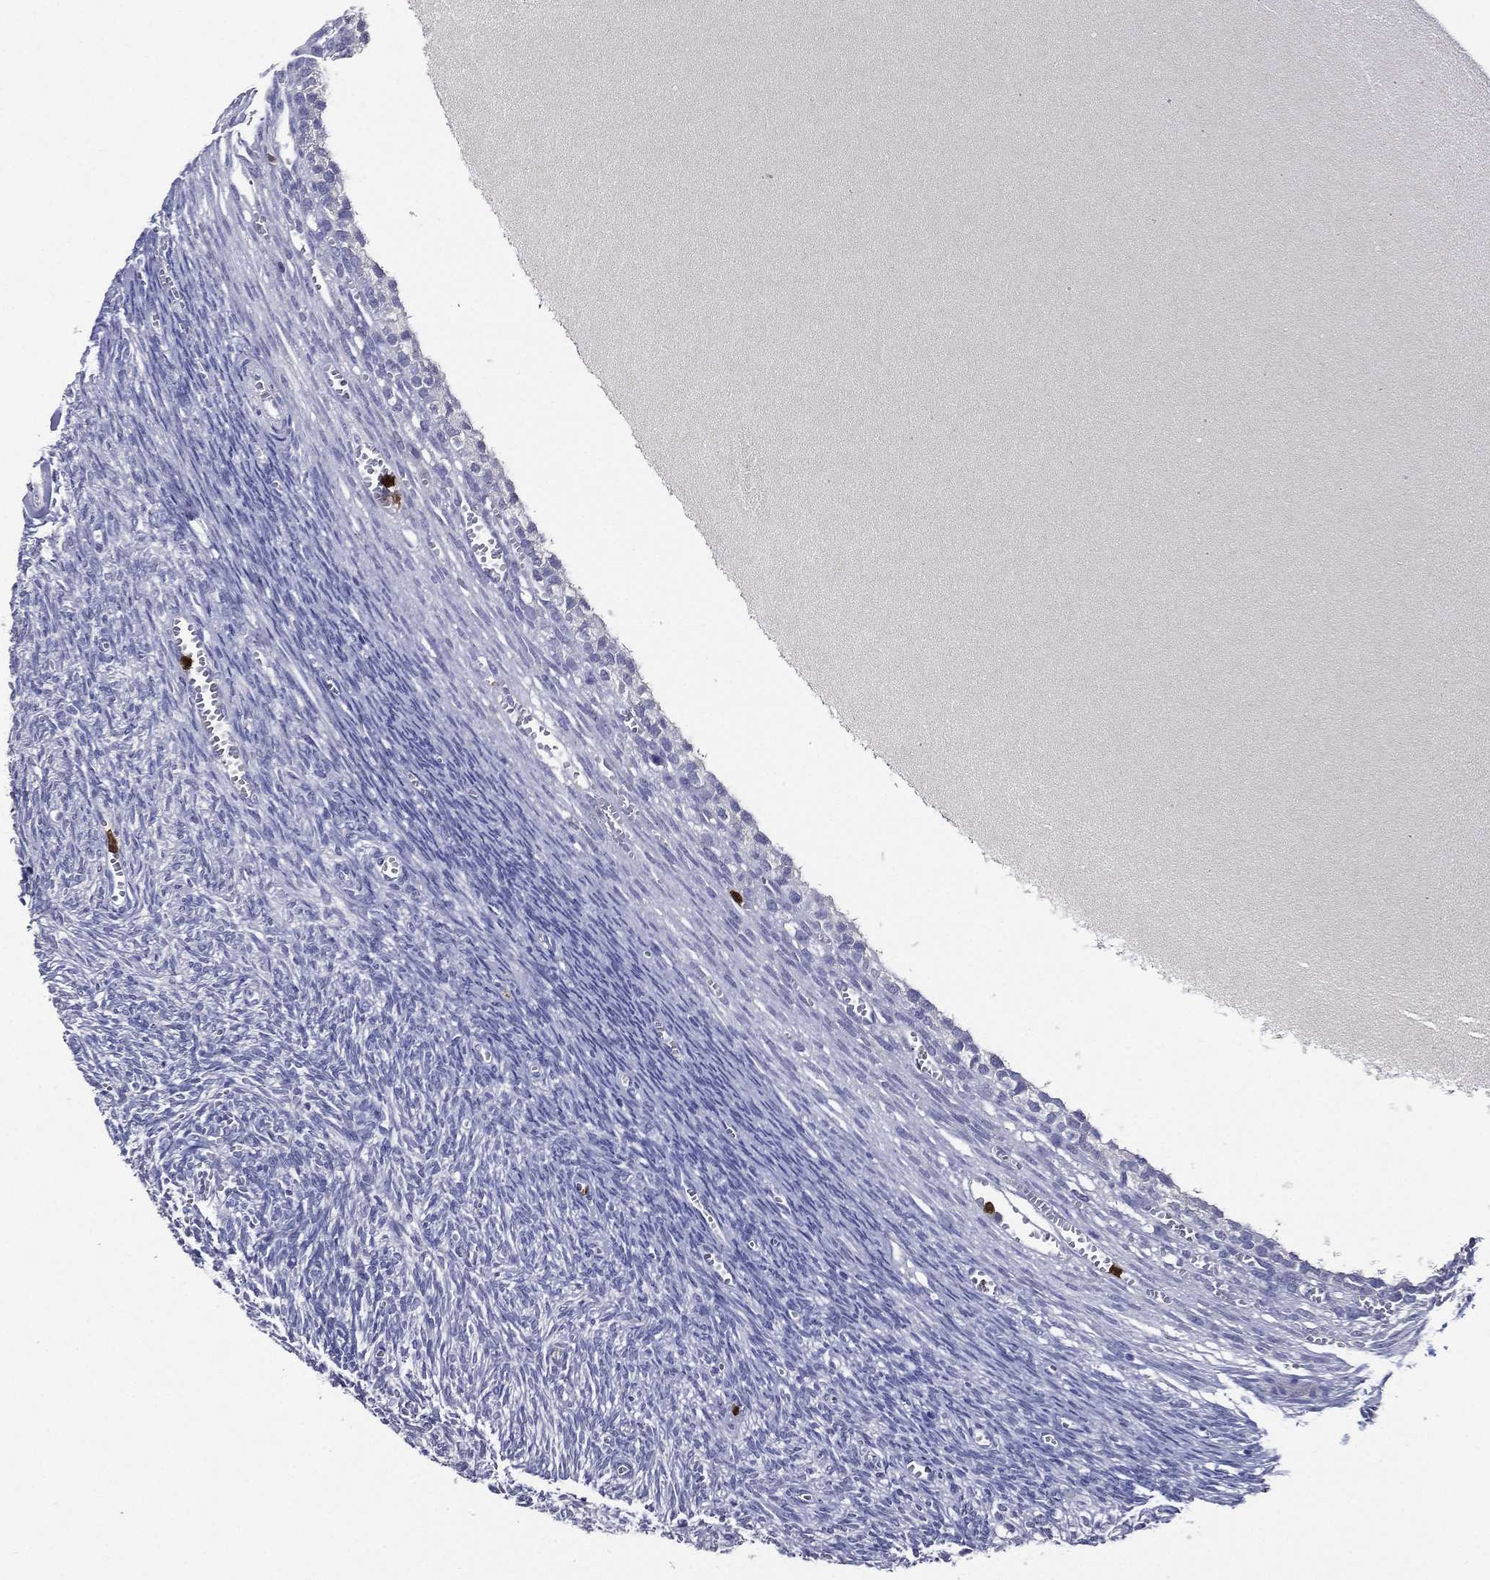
{"staining": {"intensity": "negative", "quantity": "none", "location": "none"}, "tissue": "ovary", "cell_type": "Follicle cells", "image_type": "normal", "snomed": [{"axis": "morphology", "description": "Normal tissue, NOS"}, {"axis": "topography", "description": "Ovary"}], "caption": "The micrograph shows no staining of follicle cells in normal ovary. (Brightfield microscopy of DAB IHC at high magnification).", "gene": "GPR171", "patient": {"sex": "female", "age": 43}}